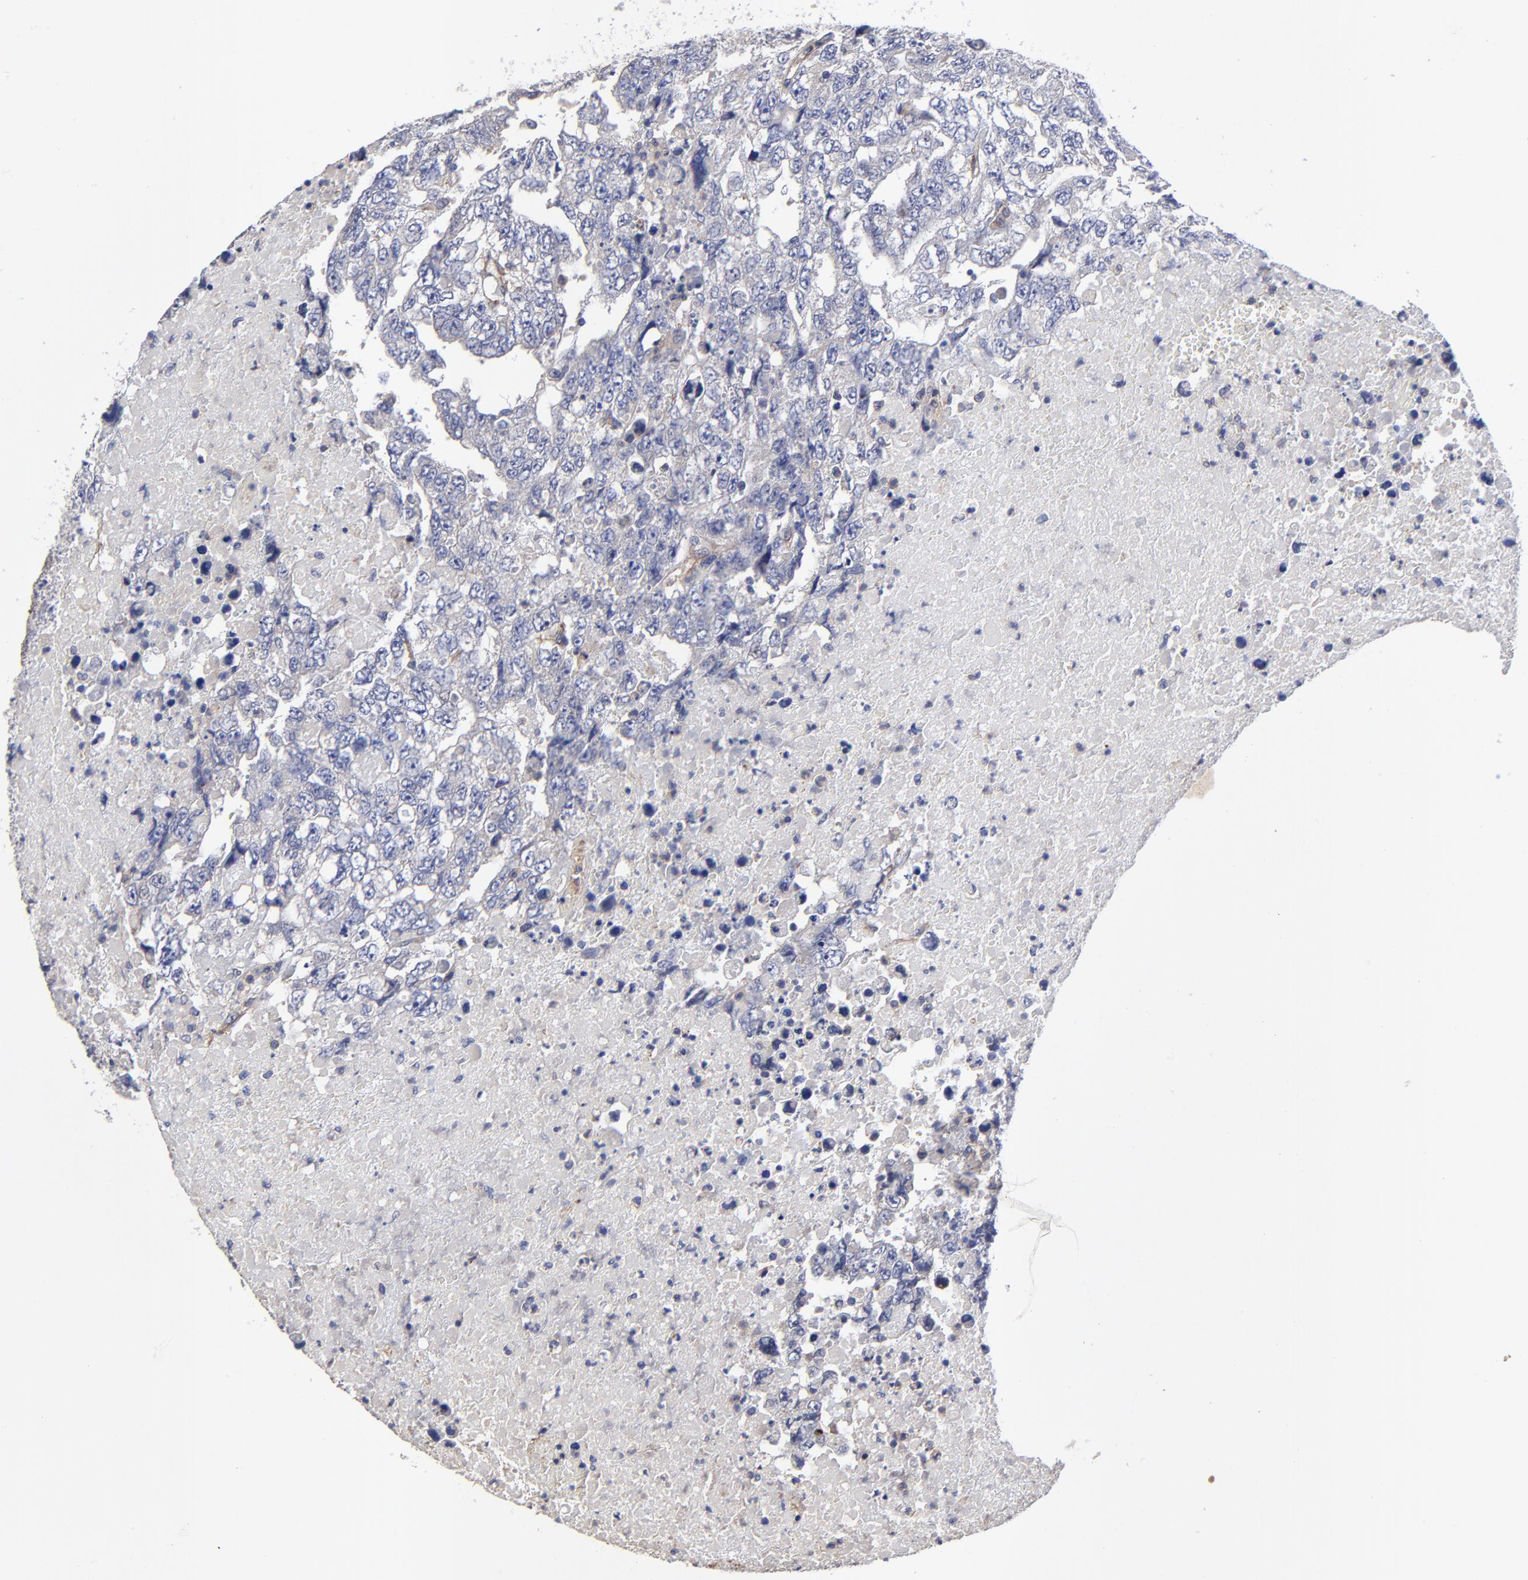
{"staining": {"intensity": "negative", "quantity": "none", "location": "none"}, "tissue": "testis cancer", "cell_type": "Tumor cells", "image_type": "cancer", "snomed": [{"axis": "morphology", "description": "Carcinoma, Embryonal, NOS"}, {"axis": "topography", "description": "Testis"}], "caption": "The micrograph demonstrates no staining of tumor cells in testis embryonal carcinoma. (DAB (3,3'-diaminobenzidine) IHC with hematoxylin counter stain).", "gene": "SULF2", "patient": {"sex": "male", "age": 36}}